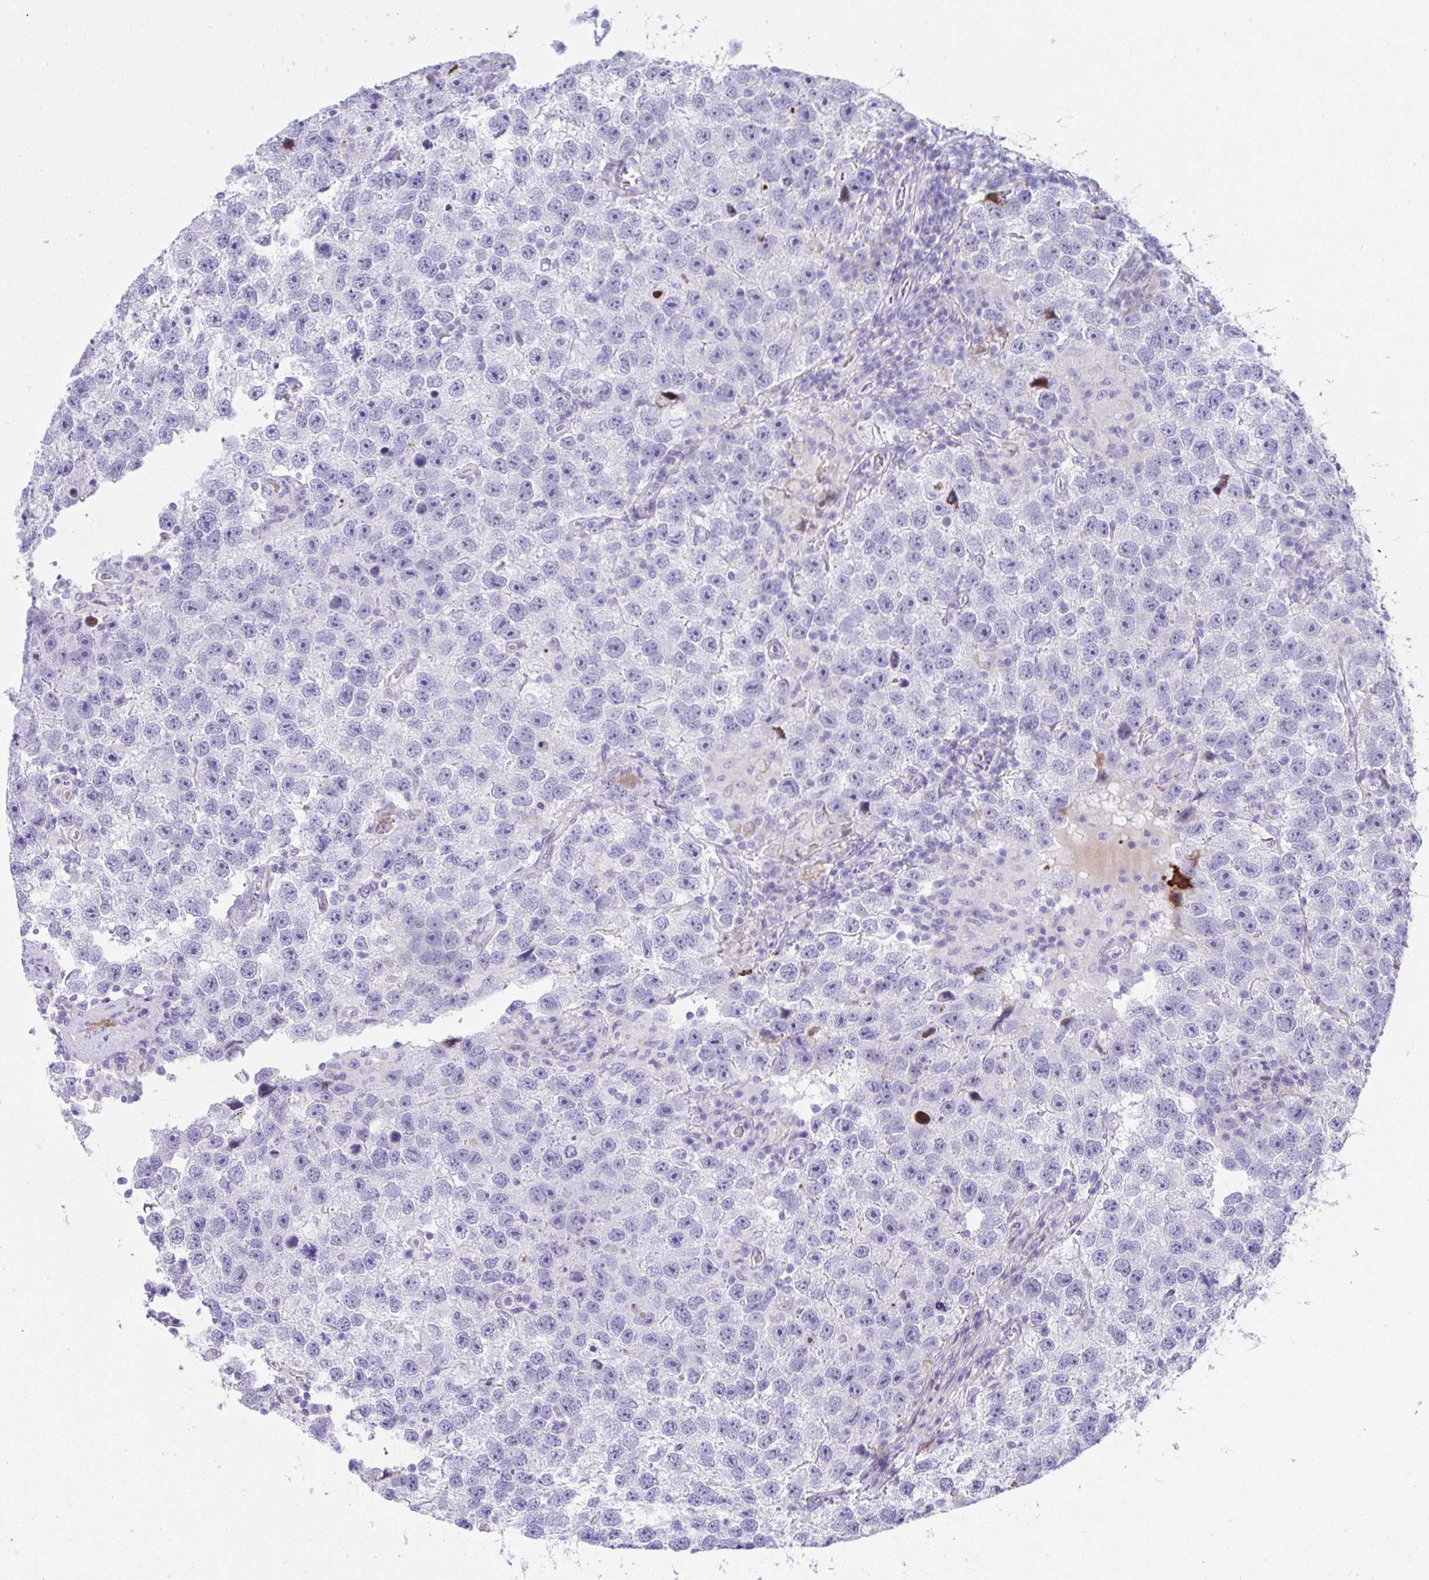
{"staining": {"intensity": "negative", "quantity": "none", "location": "none"}, "tissue": "testis cancer", "cell_type": "Tumor cells", "image_type": "cancer", "snomed": [{"axis": "morphology", "description": "Seminoma, NOS"}, {"axis": "topography", "description": "Testis"}], "caption": "The histopathology image displays no significant staining in tumor cells of testis cancer (seminoma).", "gene": "ISL1", "patient": {"sex": "male", "age": 26}}